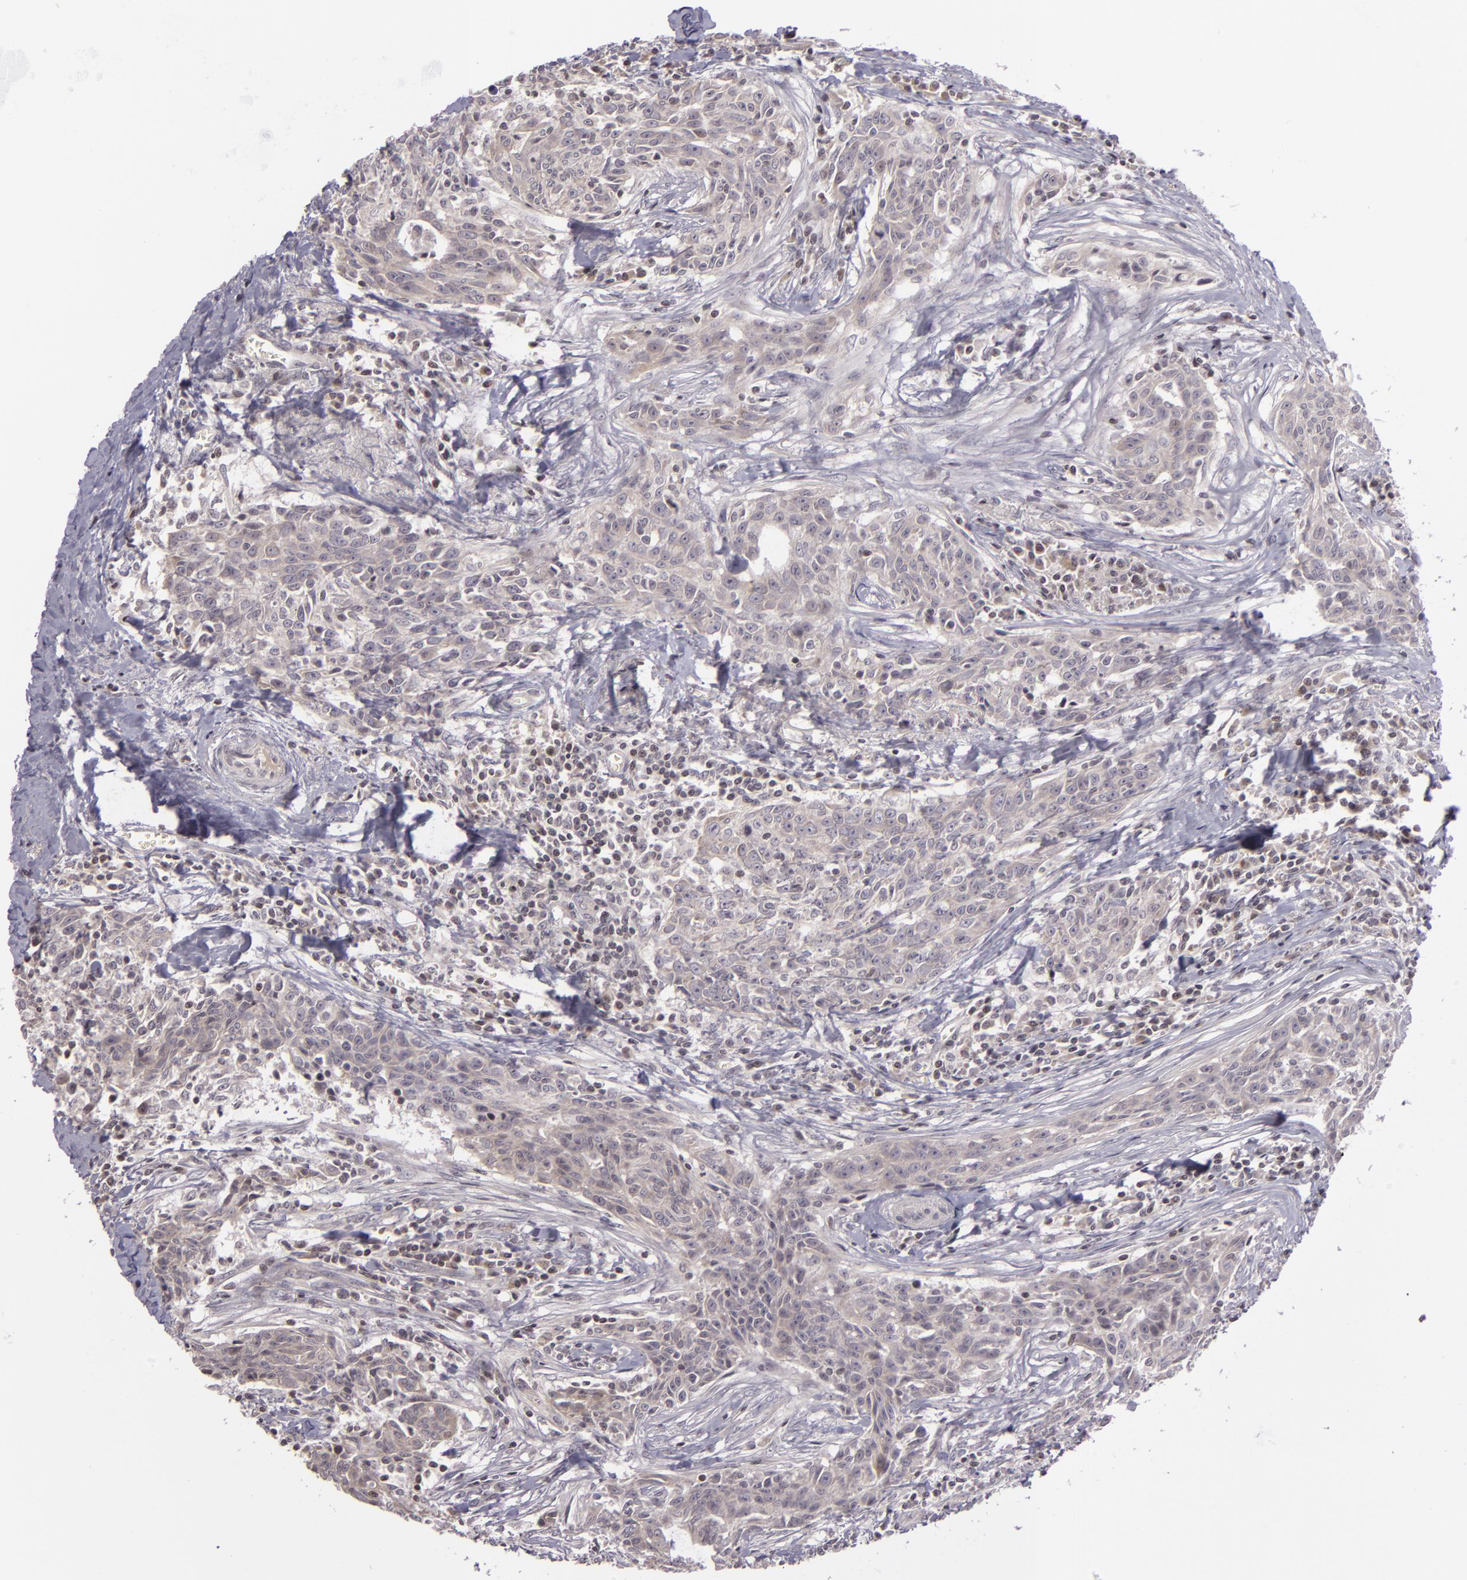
{"staining": {"intensity": "negative", "quantity": "none", "location": "none"}, "tissue": "breast cancer", "cell_type": "Tumor cells", "image_type": "cancer", "snomed": [{"axis": "morphology", "description": "Duct carcinoma"}, {"axis": "topography", "description": "Breast"}], "caption": "Immunohistochemistry histopathology image of neoplastic tissue: breast cancer stained with DAB (3,3'-diaminobenzidine) shows no significant protein staining in tumor cells.", "gene": "AKAP6", "patient": {"sex": "female", "age": 50}}